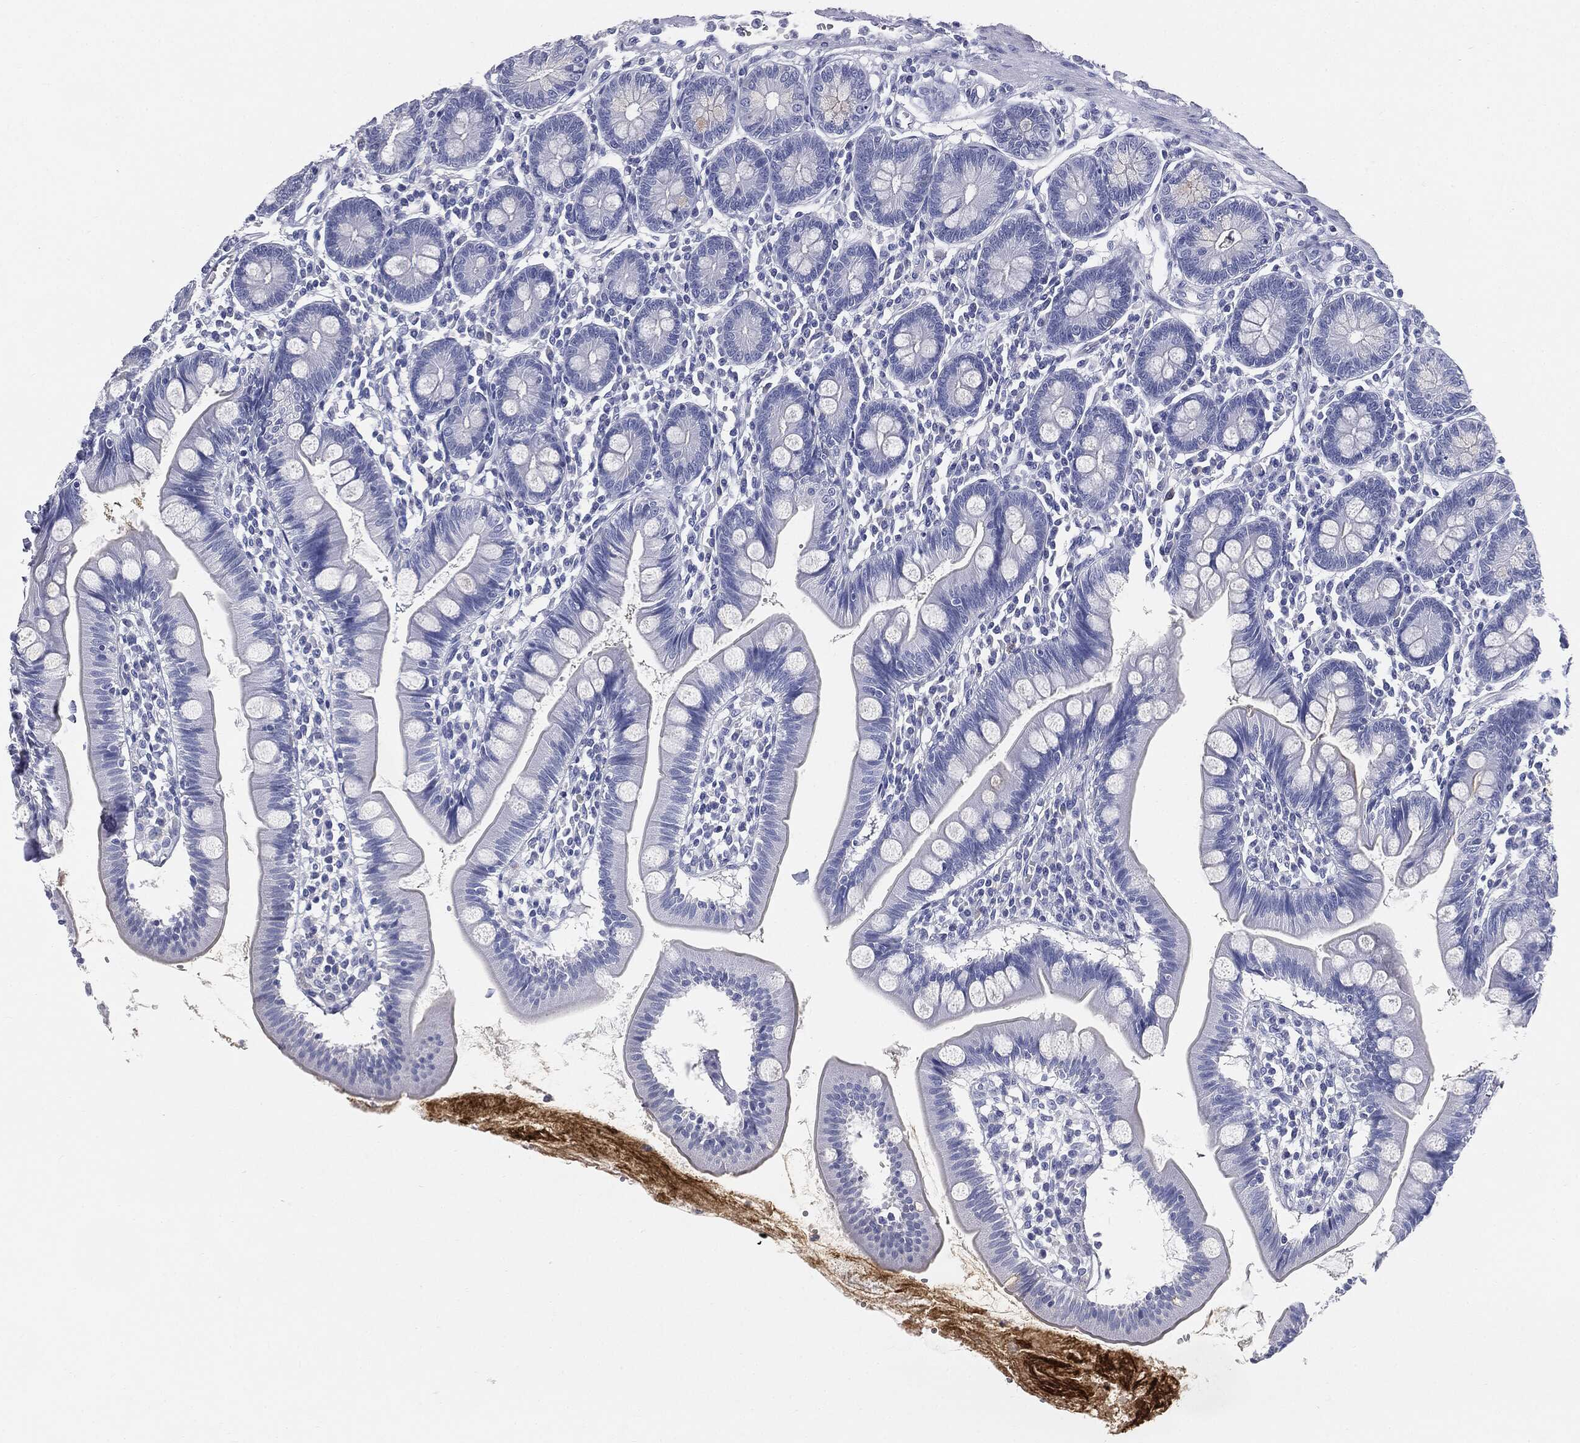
{"staining": {"intensity": "negative", "quantity": "none", "location": "none"}, "tissue": "small intestine", "cell_type": "Glandular cells", "image_type": "normal", "snomed": [{"axis": "morphology", "description": "Normal tissue, NOS"}, {"axis": "topography", "description": "Small intestine"}], "caption": "Glandular cells show no significant protein staining in benign small intestine. (Brightfield microscopy of DAB (3,3'-diaminobenzidine) IHC at high magnification).", "gene": "CUZD1", "patient": {"sex": "male", "age": 88}}